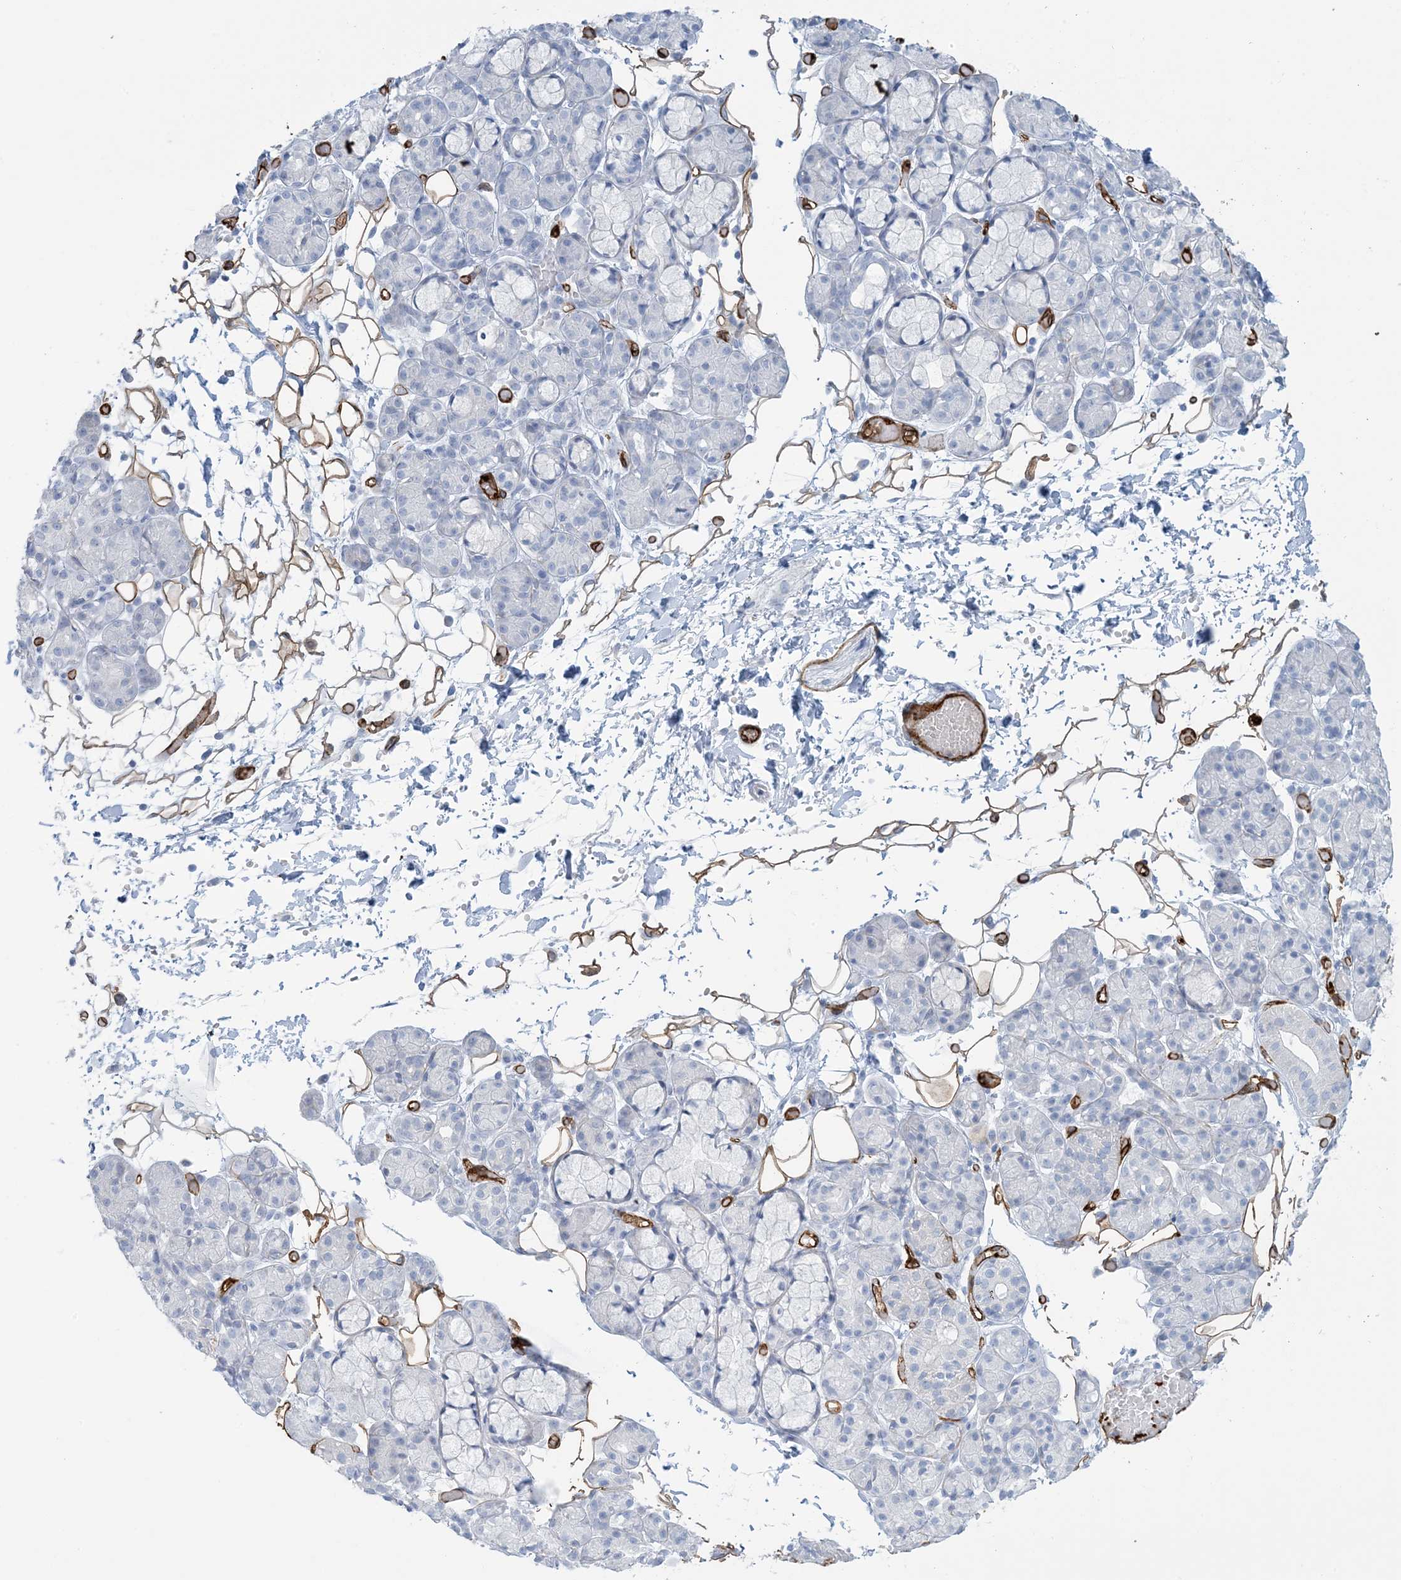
{"staining": {"intensity": "negative", "quantity": "none", "location": "none"}, "tissue": "salivary gland", "cell_type": "Glandular cells", "image_type": "normal", "snomed": [{"axis": "morphology", "description": "Normal tissue, NOS"}, {"axis": "topography", "description": "Salivary gland"}], "caption": "Immunohistochemistry (IHC) photomicrograph of normal human salivary gland stained for a protein (brown), which shows no staining in glandular cells.", "gene": "EPS8L3", "patient": {"sex": "male", "age": 63}}